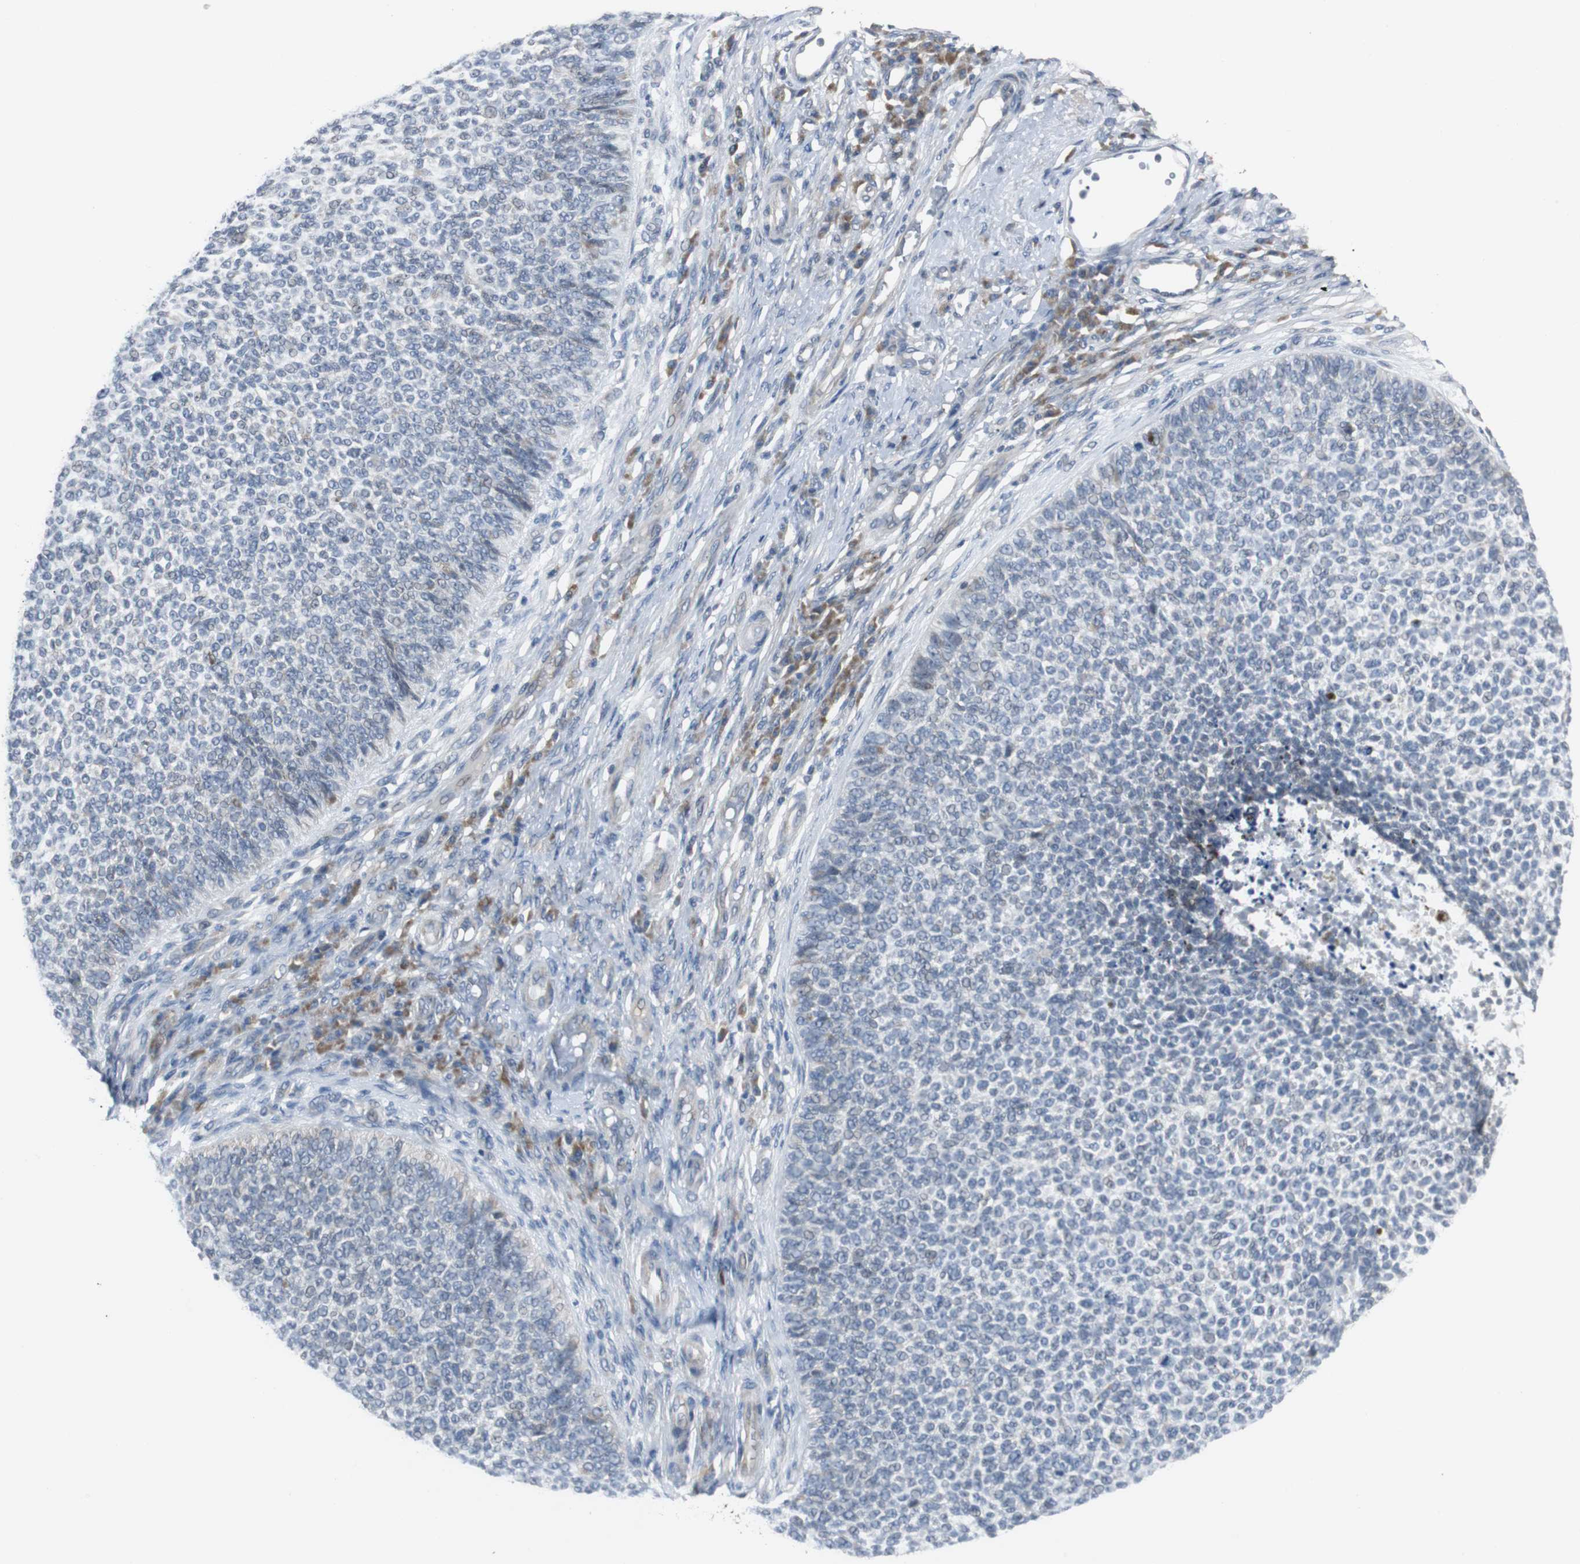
{"staining": {"intensity": "negative", "quantity": "none", "location": "none"}, "tissue": "skin cancer", "cell_type": "Tumor cells", "image_type": "cancer", "snomed": [{"axis": "morphology", "description": "Basal cell carcinoma"}, {"axis": "topography", "description": "Skin"}], "caption": "Immunohistochemical staining of skin cancer shows no significant positivity in tumor cells. The staining was performed using DAB to visualize the protein expression in brown, while the nuclei were stained in blue with hematoxylin (Magnification: 20x).", "gene": "MYT1", "patient": {"sex": "female", "age": 84}}